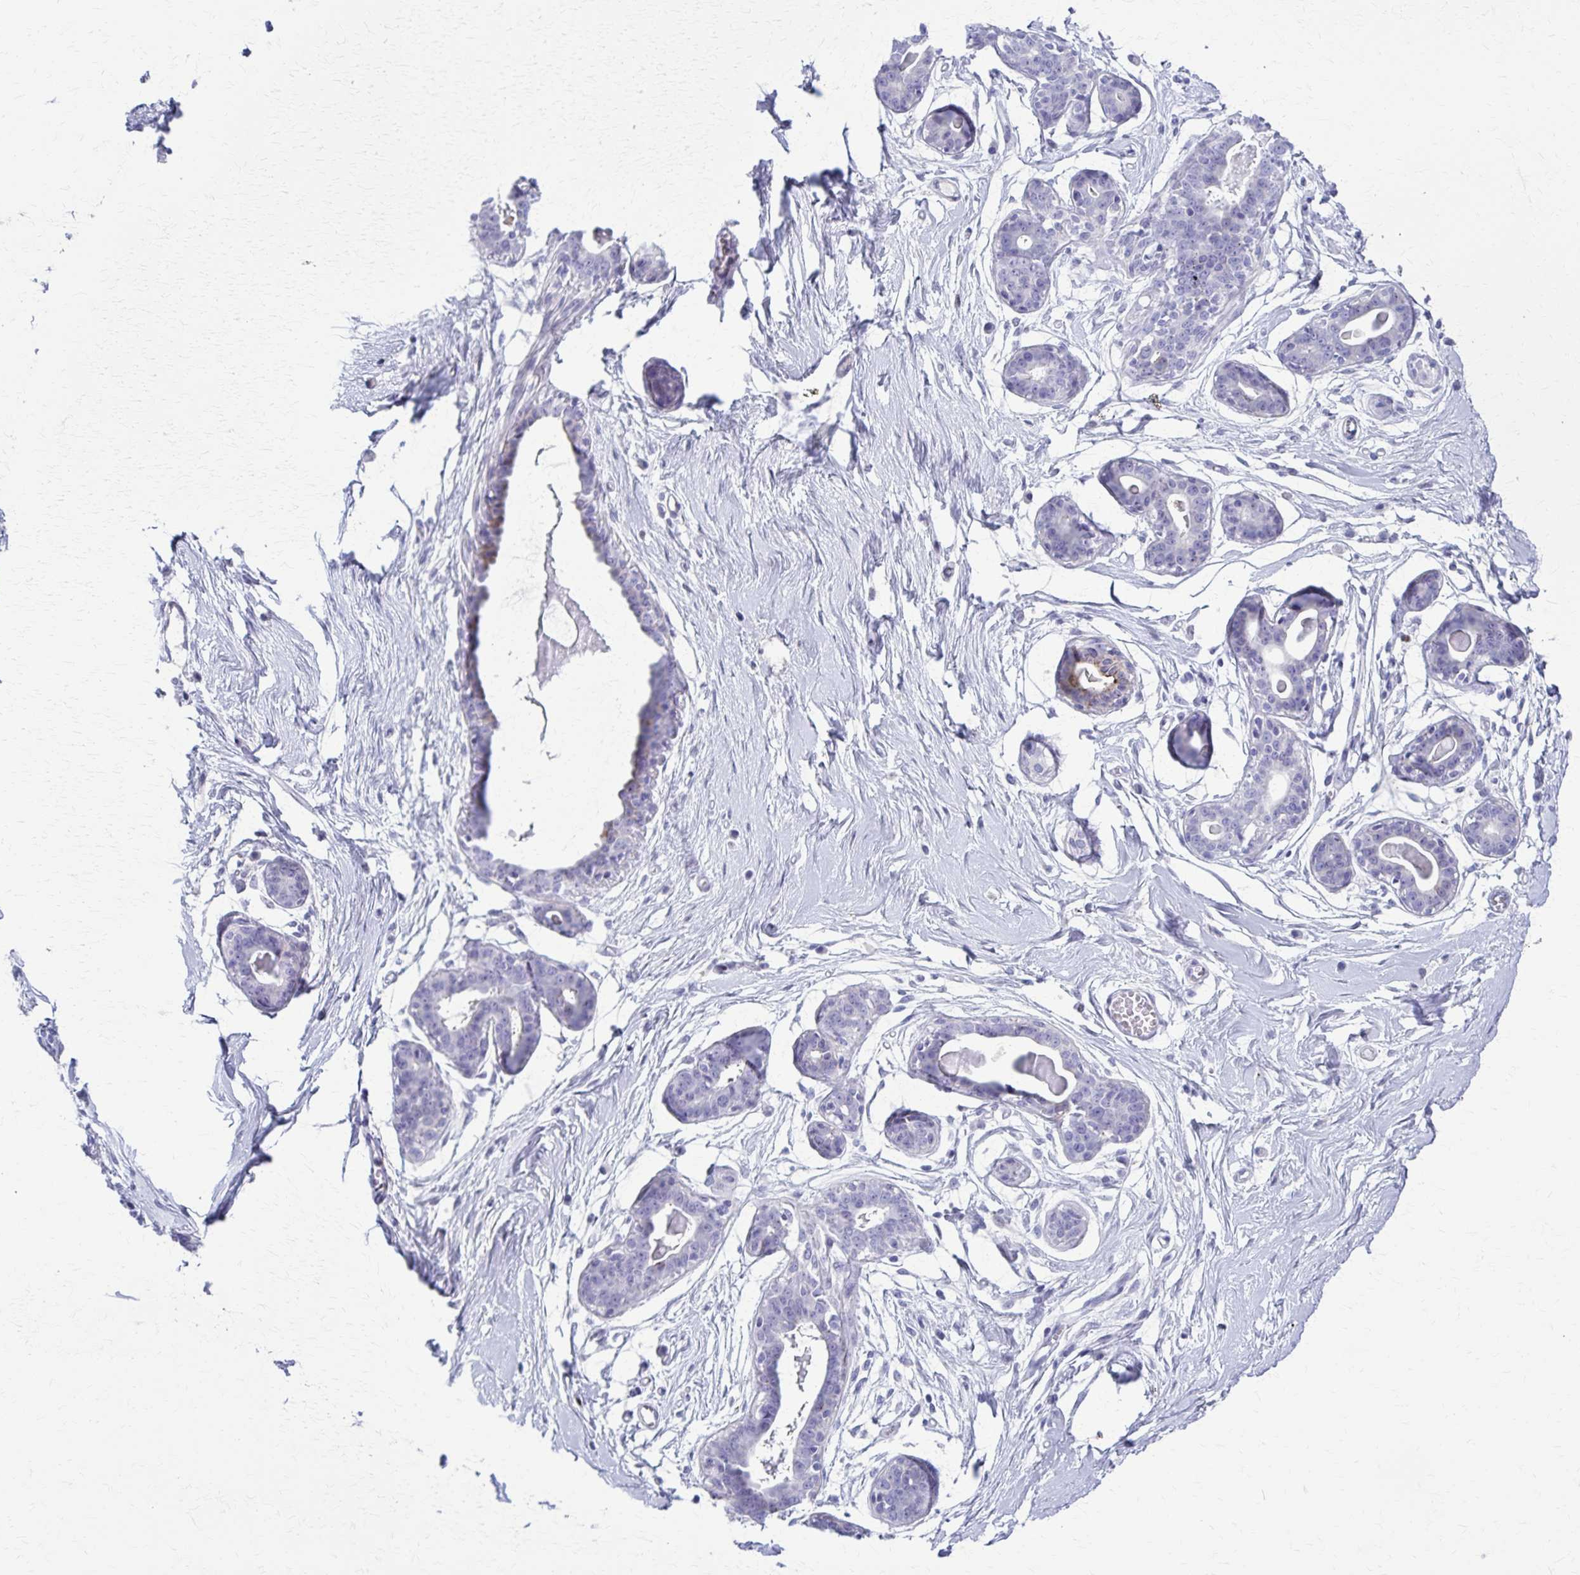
{"staining": {"intensity": "negative", "quantity": "none", "location": "none"}, "tissue": "breast", "cell_type": "Adipocytes", "image_type": "normal", "snomed": [{"axis": "morphology", "description": "Normal tissue, NOS"}, {"axis": "topography", "description": "Breast"}], "caption": "This micrograph is of unremarkable breast stained with immunohistochemistry (IHC) to label a protein in brown with the nuclei are counter-stained blue. There is no positivity in adipocytes.", "gene": "TMEM60", "patient": {"sex": "female", "age": 45}}